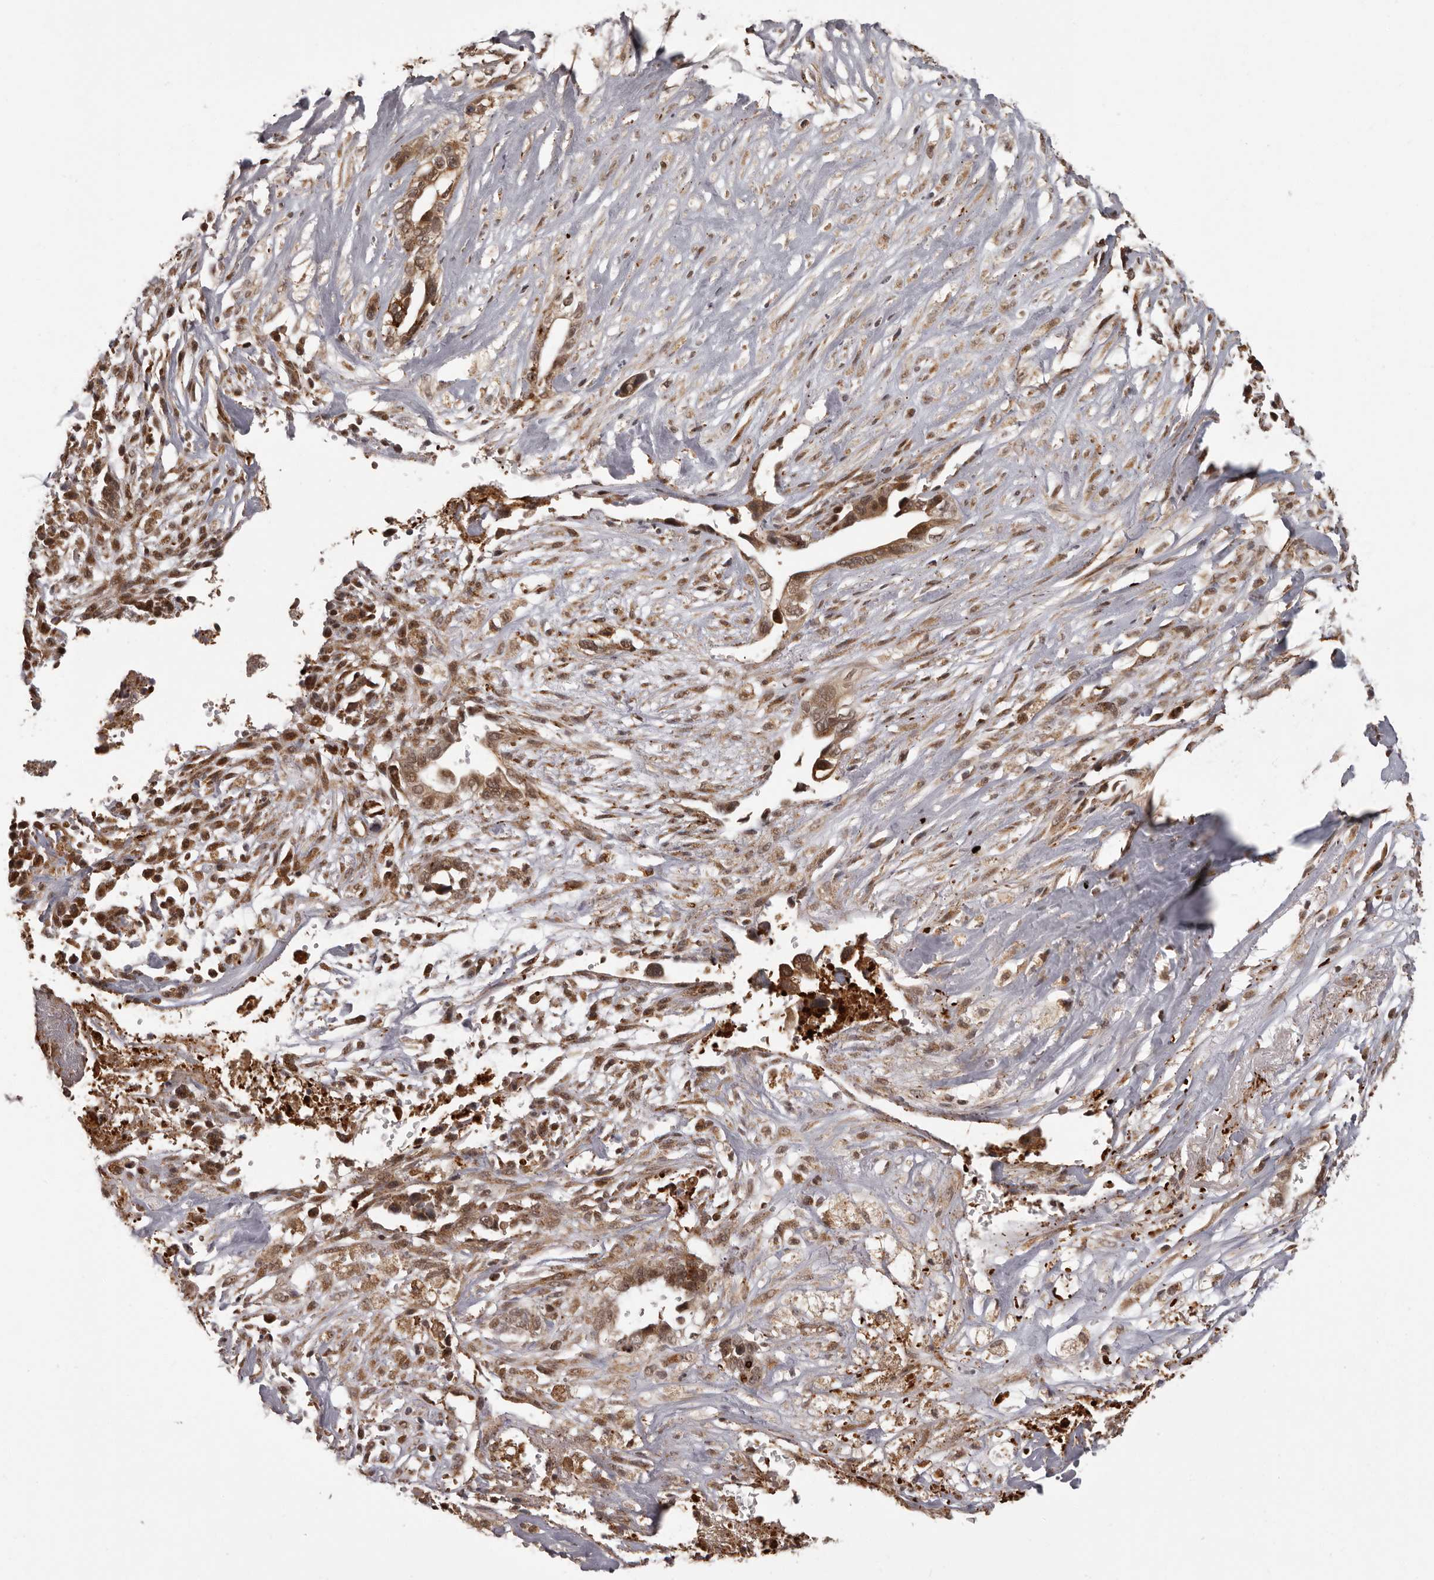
{"staining": {"intensity": "moderate", "quantity": ">75%", "location": "cytoplasmic/membranous,nuclear"}, "tissue": "liver cancer", "cell_type": "Tumor cells", "image_type": "cancer", "snomed": [{"axis": "morphology", "description": "Cholangiocarcinoma"}, {"axis": "topography", "description": "Liver"}], "caption": "Cholangiocarcinoma (liver) was stained to show a protein in brown. There is medium levels of moderate cytoplasmic/membranous and nuclear positivity in approximately >75% of tumor cells. (IHC, brightfield microscopy, high magnification).", "gene": "IL32", "patient": {"sex": "female", "age": 79}}